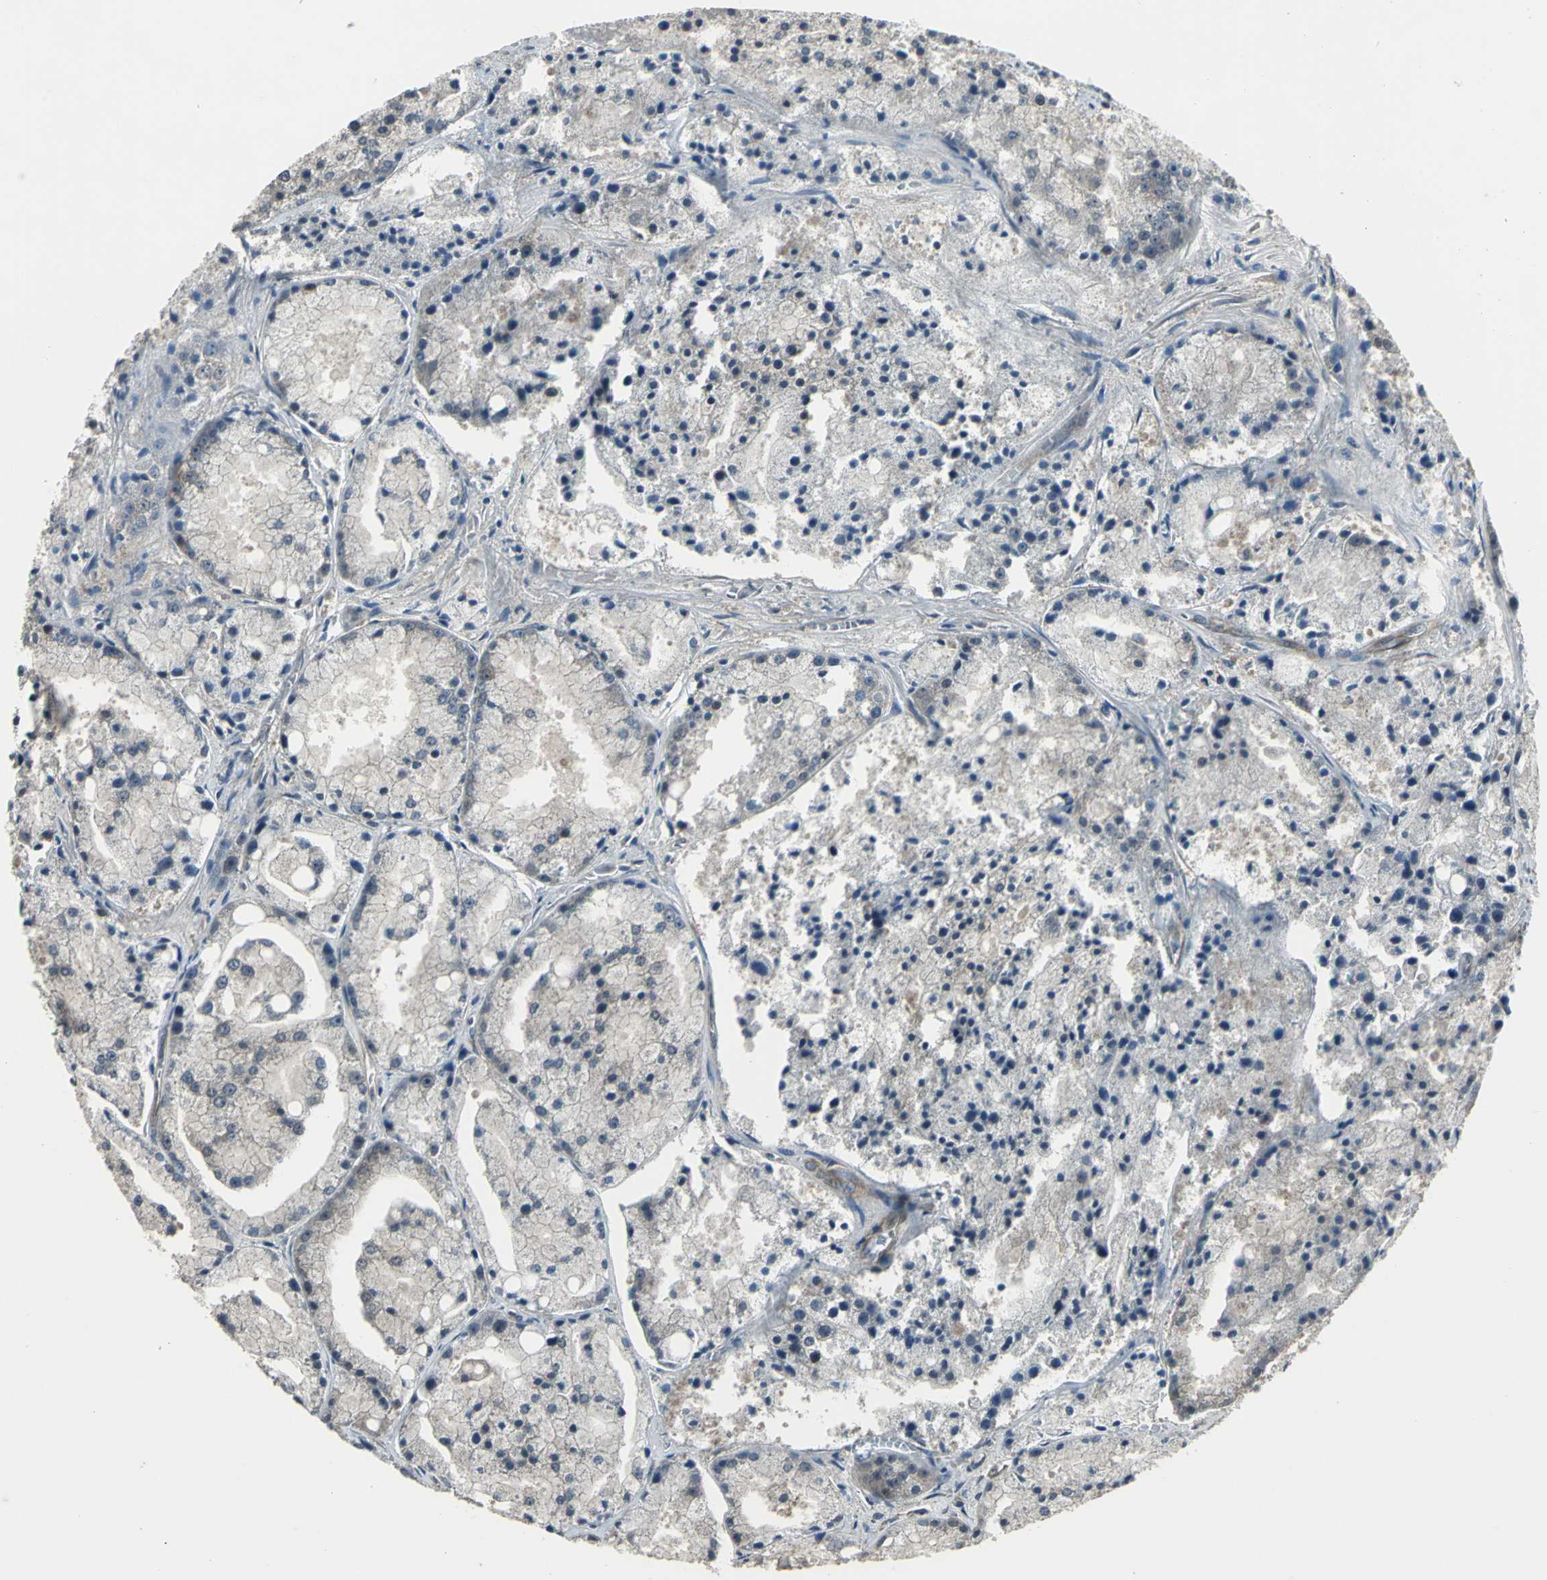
{"staining": {"intensity": "weak", "quantity": "<25%", "location": "cytoplasmic/membranous"}, "tissue": "prostate cancer", "cell_type": "Tumor cells", "image_type": "cancer", "snomed": [{"axis": "morphology", "description": "Adenocarcinoma, Low grade"}, {"axis": "topography", "description": "Prostate"}], "caption": "The histopathology image demonstrates no significant staining in tumor cells of prostate cancer.", "gene": "PFDN1", "patient": {"sex": "male", "age": 64}}